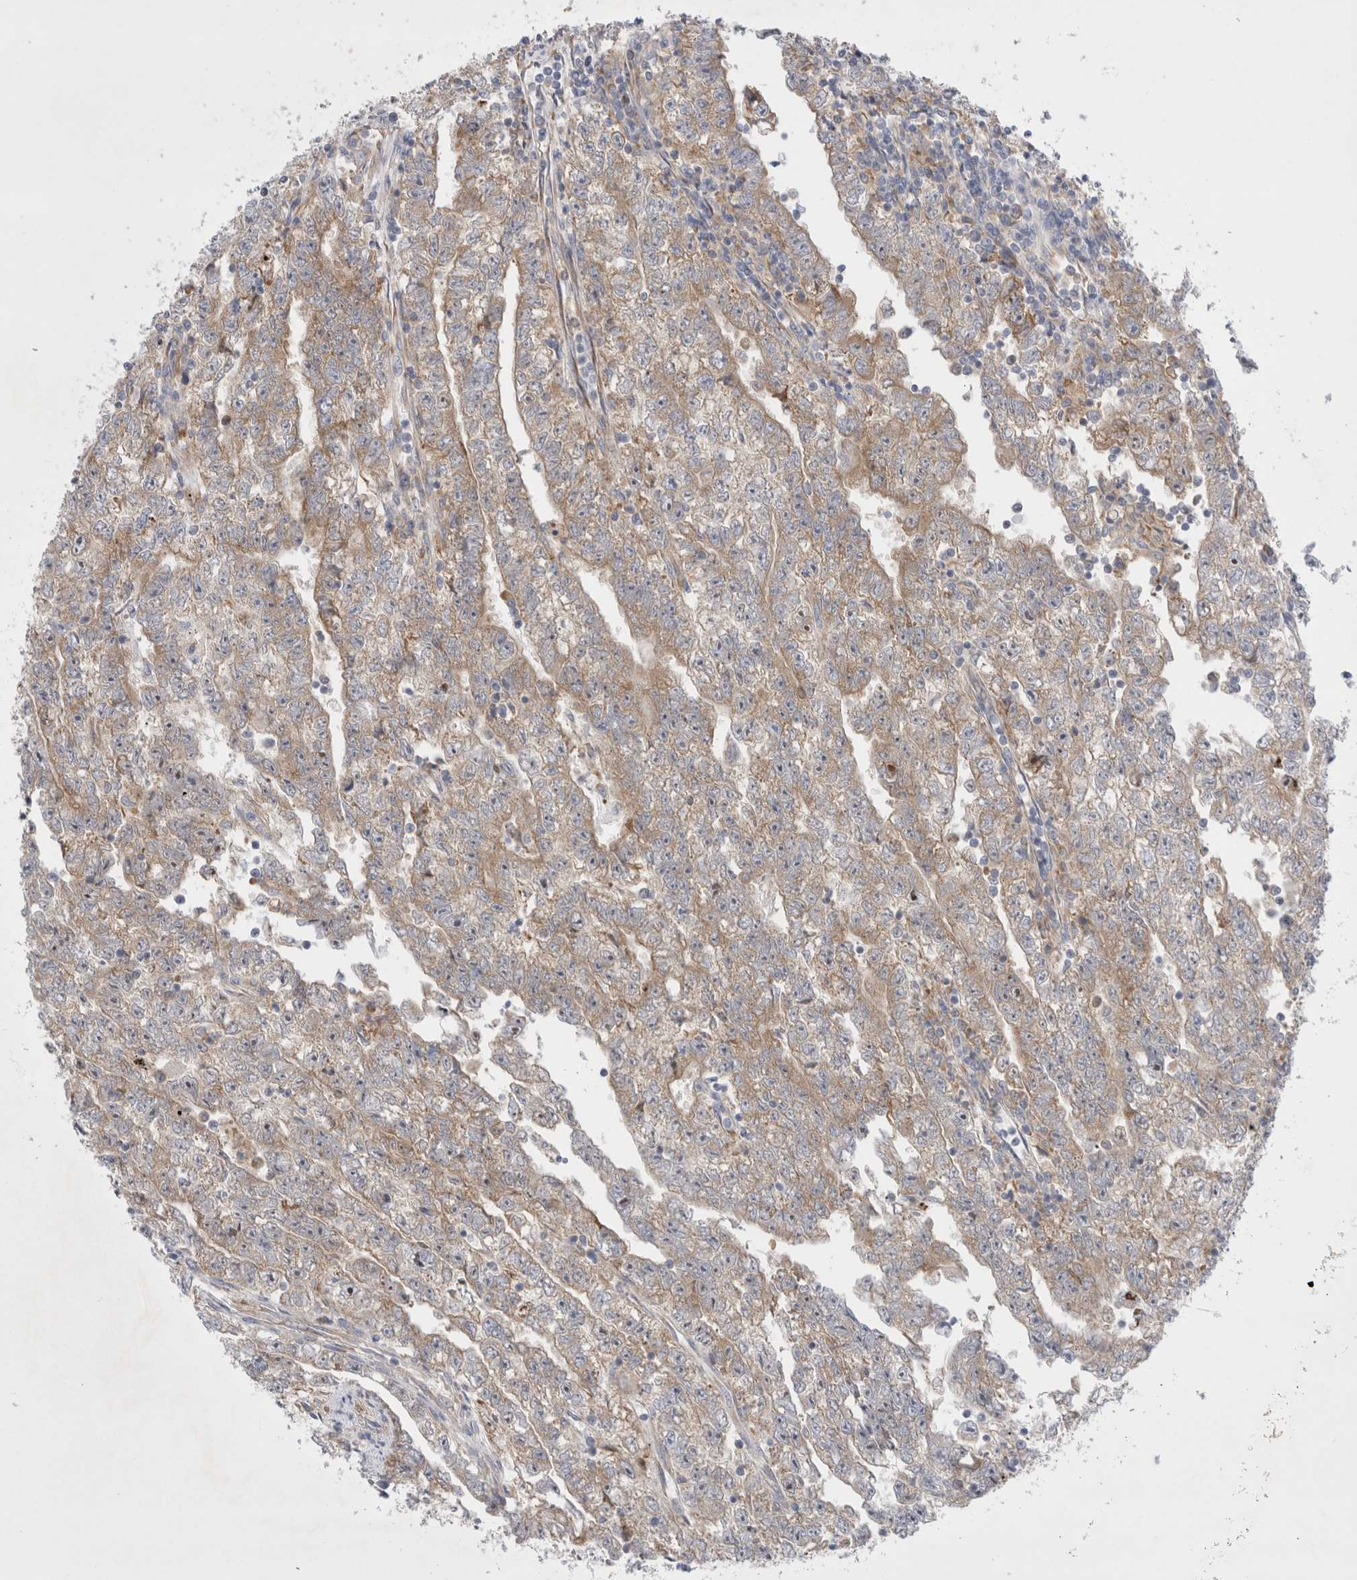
{"staining": {"intensity": "weak", "quantity": ">75%", "location": "cytoplasmic/membranous"}, "tissue": "testis cancer", "cell_type": "Tumor cells", "image_type": "cancer", "snomed": [{"axis": "morphology", "description": "Carcinoma, Embryonal, NOS"}, {"axis": "topography", "description": "Testis"}], "caption": "This is a micrograph of IHC staining of testis embryonal carcinoma, which shows weak expression in the cytoplasmic/membranous of tumor cells.", "gene": "RBM12B", "patient": {"sex": "male", "age": 25}}